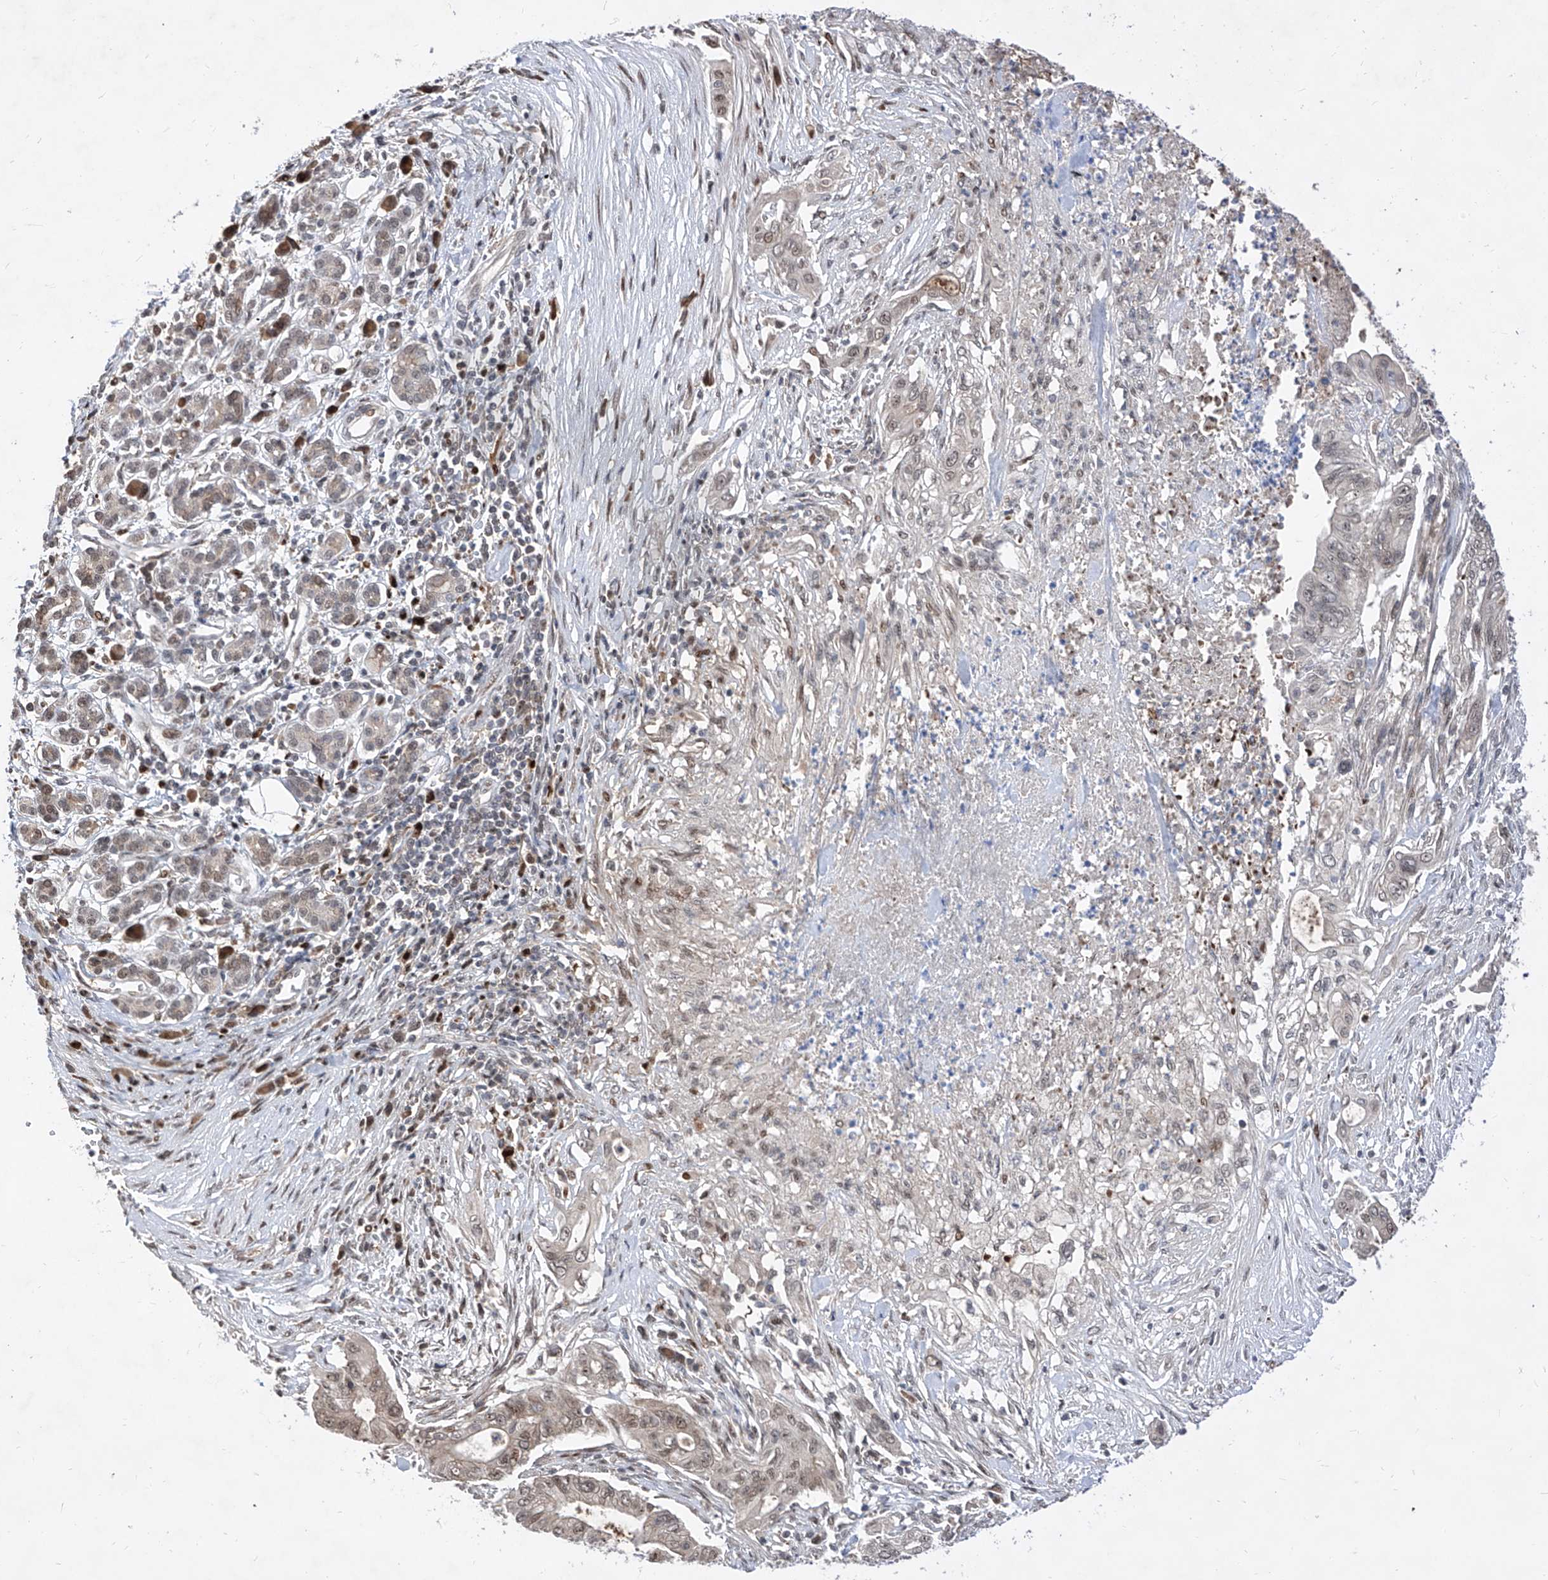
{"staining": {"intensity": "moderate", "quantity": "25%-75%", "location": "cytoplasmic/membranous,nuclear"}, "tissue": "pancreatic cancer", "cell_type": "Tumor cells", "image_type": "cancer", "snomed": [{"axis": "morphology", "description": "Adenocarcinoma, NOS"}, {"axis": "topography", "description": "Pancreas"}], "caption": "Immunohistochemistry micrograph of pancreatic cancer stained for a protein (brown), which exhibits medium levels of moderate cytoplasmic/membranous and nuclear expression in approximately 25%-75% of tumor cells.", "gene": "LGR4", "patient": {"sex": "male", "age": 58}}